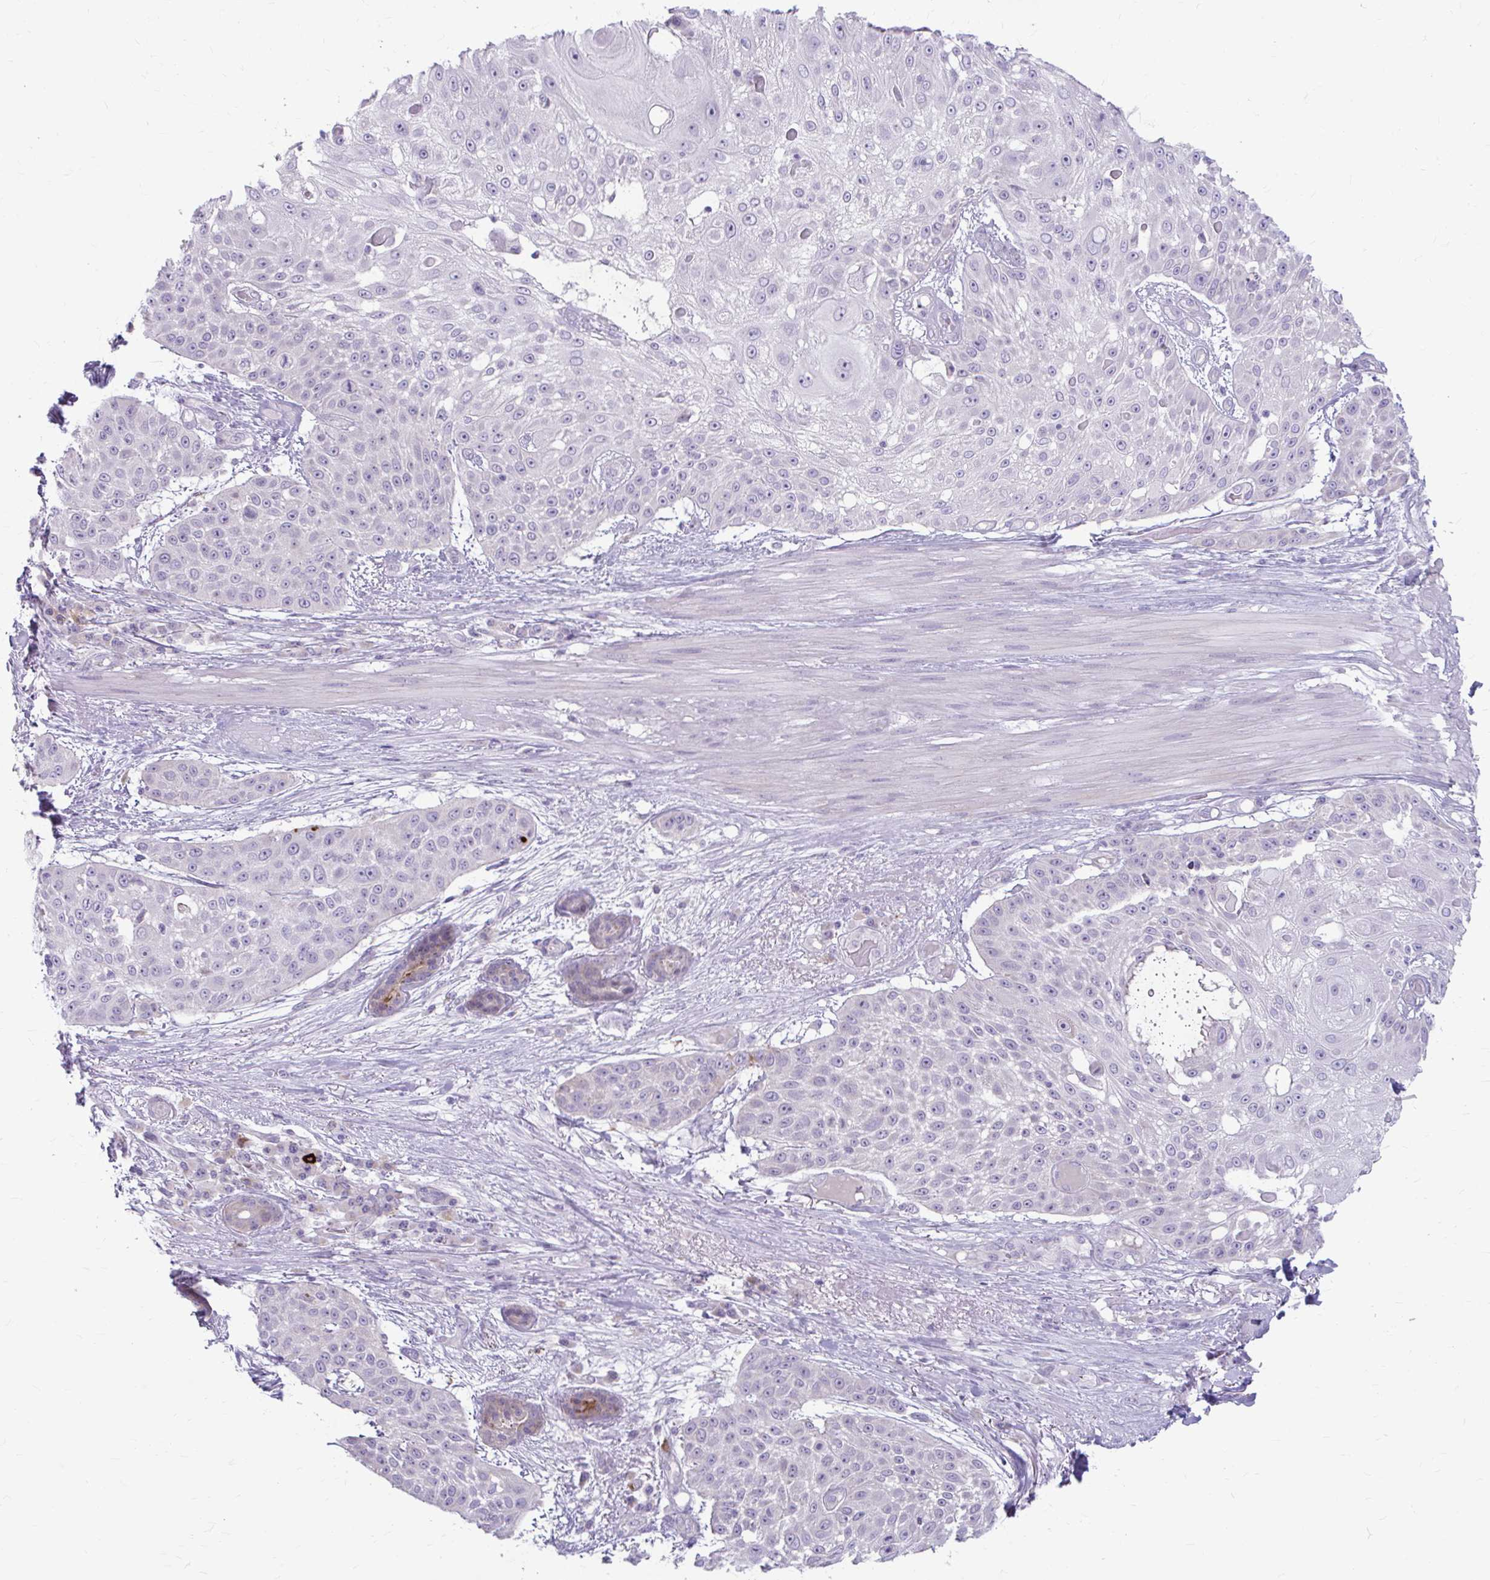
{"staining": {"intensity": "negative", "quantity": "none", "location": "none"}, "tissue": "skin cancer", "cell_type": "Tumor cells", "image_type": "cancer", "snomed": [{"axis": "morphology", "description": "Squamous cell carcinoma, NOS"}, {"axis": "topography", "description": "Skin"}], "caption": "A photomicrograph of skin cancer stained for a protein demonstrates no brown staining in tumor cells. The staining is performed using DAB (3,3'-diaminobenzidine) brown chromogen with nuclei counter-stained in using hematoxylin.", "gene": "CHIA", "patient": {"sex": "female", "age": 86}}